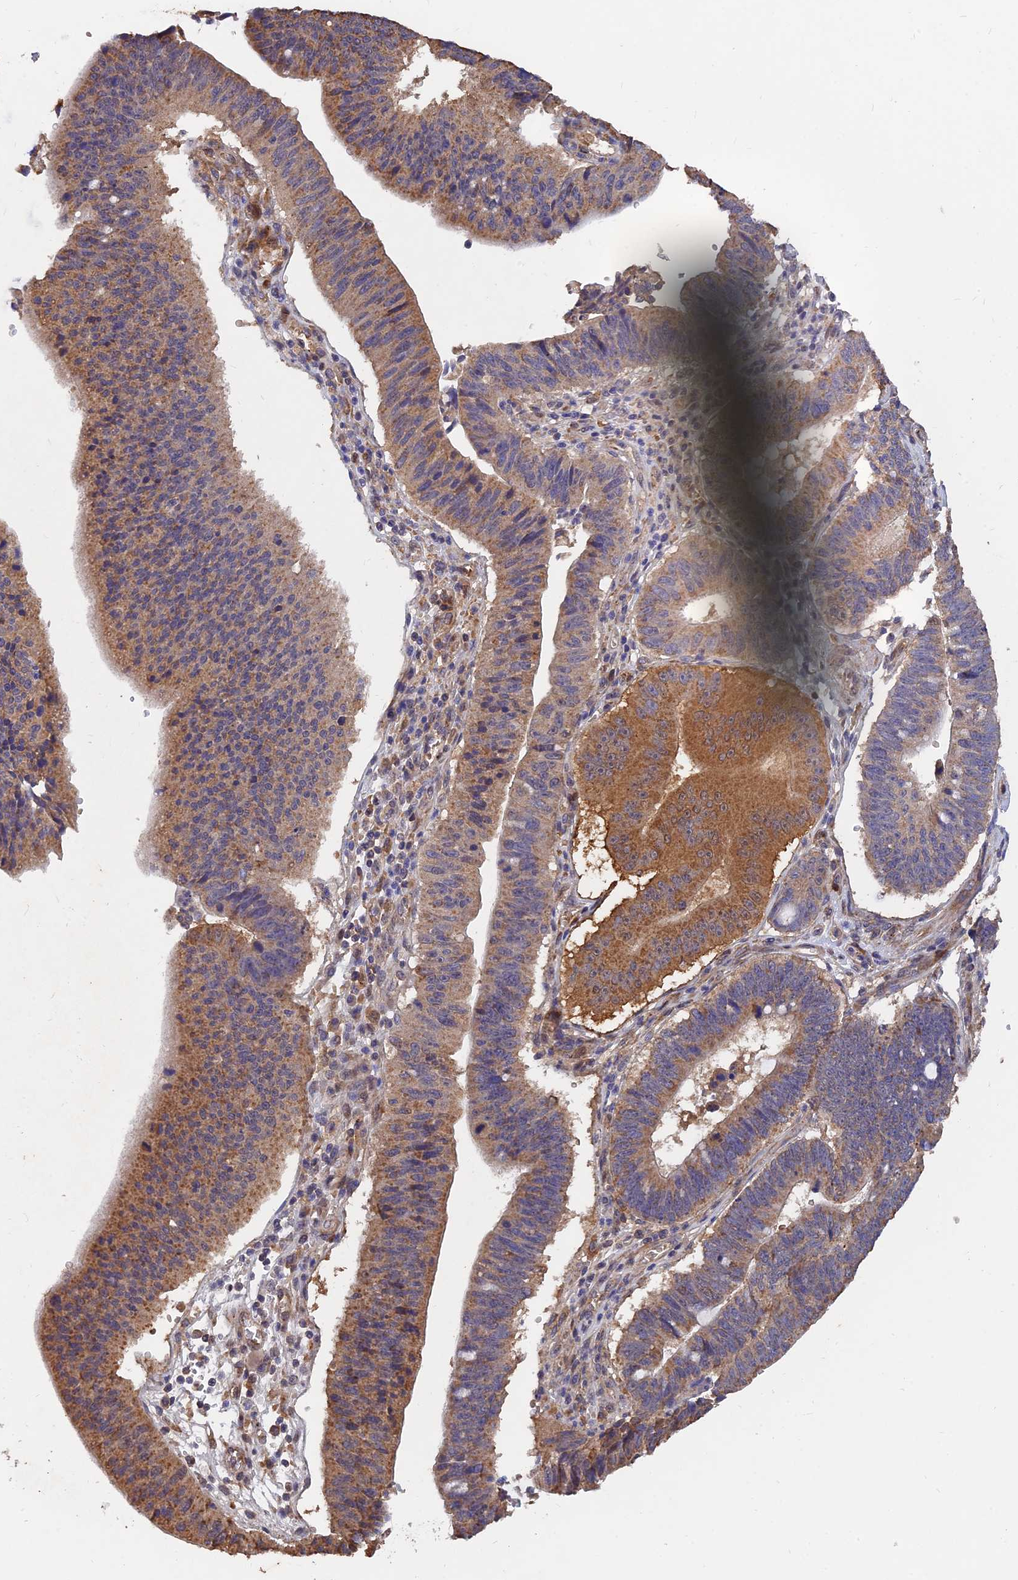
{"staining": {"intensity": "moderate", "quantity": "25%-75%", "location": "cytoplasmic/membranous"}, "tissue": "stomach cancer", "cell_type": "Tumor cells", "image_type": "cancer", "snomed": [{"axis": "morphology", "description": "Adenocarcinoma, NOS"}, {"axis": "topography", "description": "Stomach"}], "caption": "Adenocarcinoma (stomach) stained with a protein marker reveals moderate staining in tumor cells.", "gene": "SLC38A11", "patient": {"sex": "male", "age": 59}}